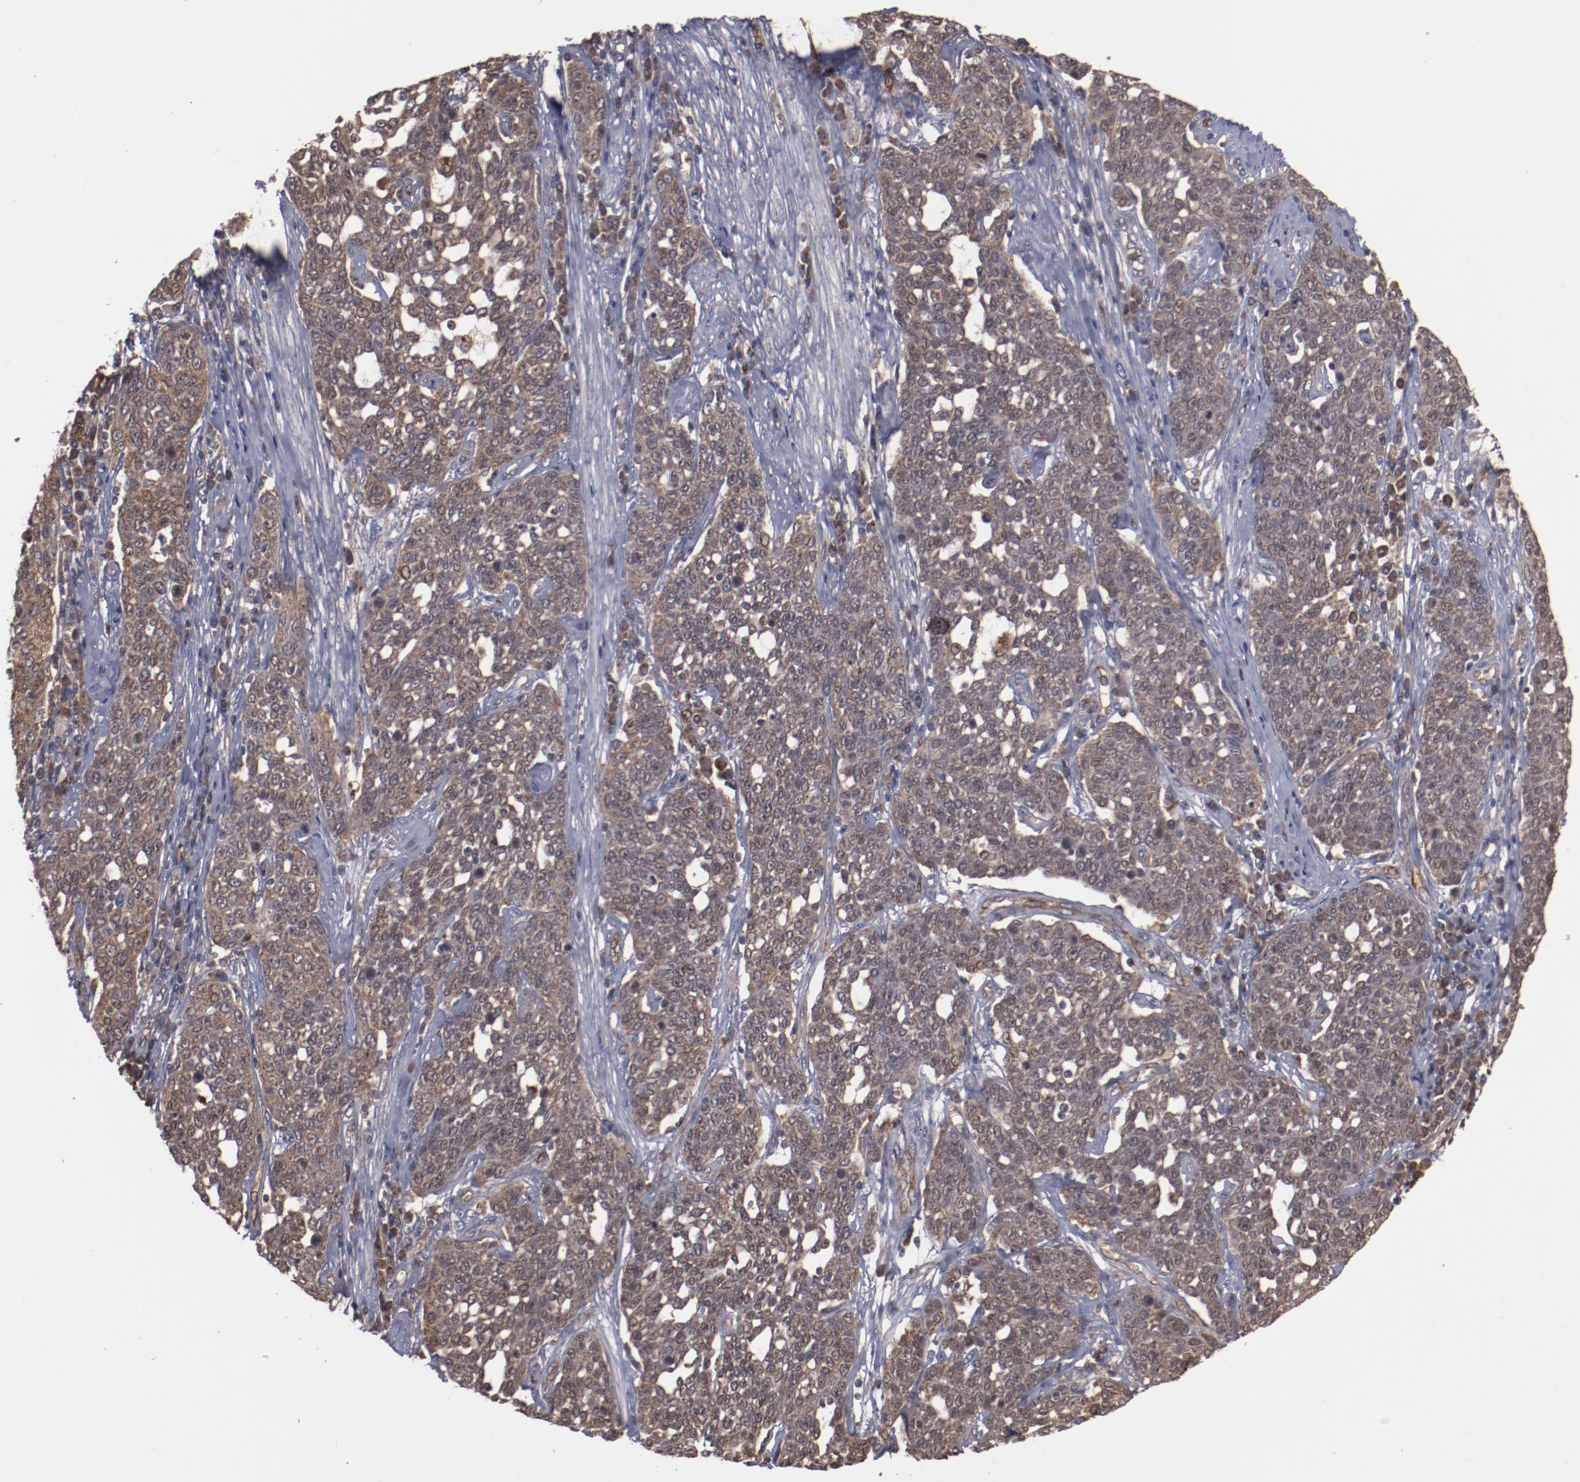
{"staining": {"intensity": "moderate", "quantity": ">75%", "location": "cytoplasmic/membranous"}, "tissue": "cervical cancer", "cell_type": "Tumor cells", "image_type": "cancer", "snomed": [{"axis": "morphology", "description": "Squamous cell carcinoma, NOS"}, {"axis": "topography", "description": "Cervix"}], "caption": "Immunohistochemical staining of human cervical cancer (squamous cell carcinoma) shows medium levels of moderate cytoplasmic/membranous staining in about >75% of tumor cells.", "gene": "TENM1", "patient": {"sex": "female", "age": 34}}